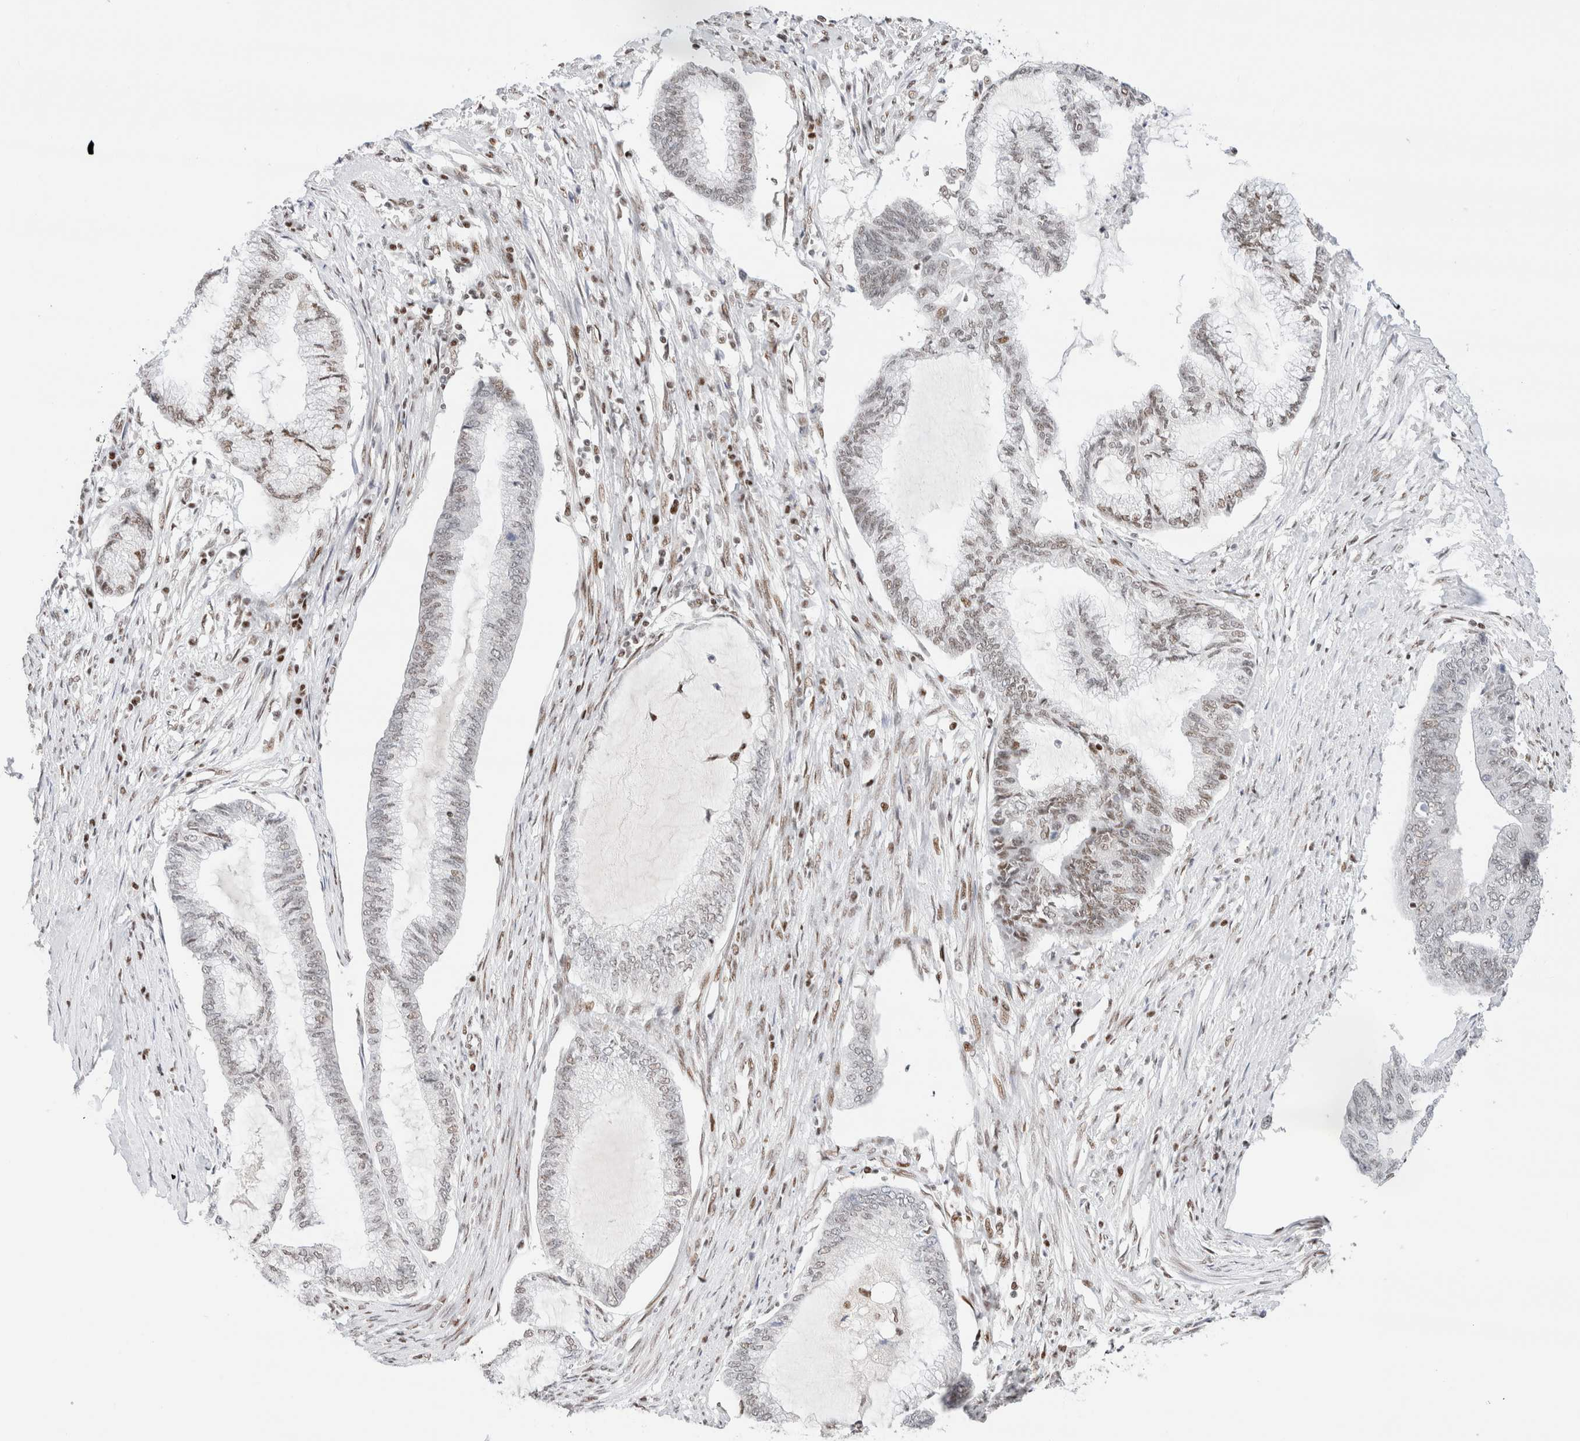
{"staining": {"intensity": "weak", "quantity": "25%-75%", "location": "nuclear"}, "tissue": "endometrial cancer", "cell_type": "Tumor cells", "image_type": "cancer", "snomed": [{"axis": "morphology", "description": "Adenocarcinoma, NOS"}, {"axis": "topography", "description": "Endometrium"}], "caption": "Endometrial adenocarcinoma tissue demonstrates weak nuclear staining in about 25%-75% of tumor cells", "gene": "ZNF282", "patient": {"sex": "female", "age": 86}}